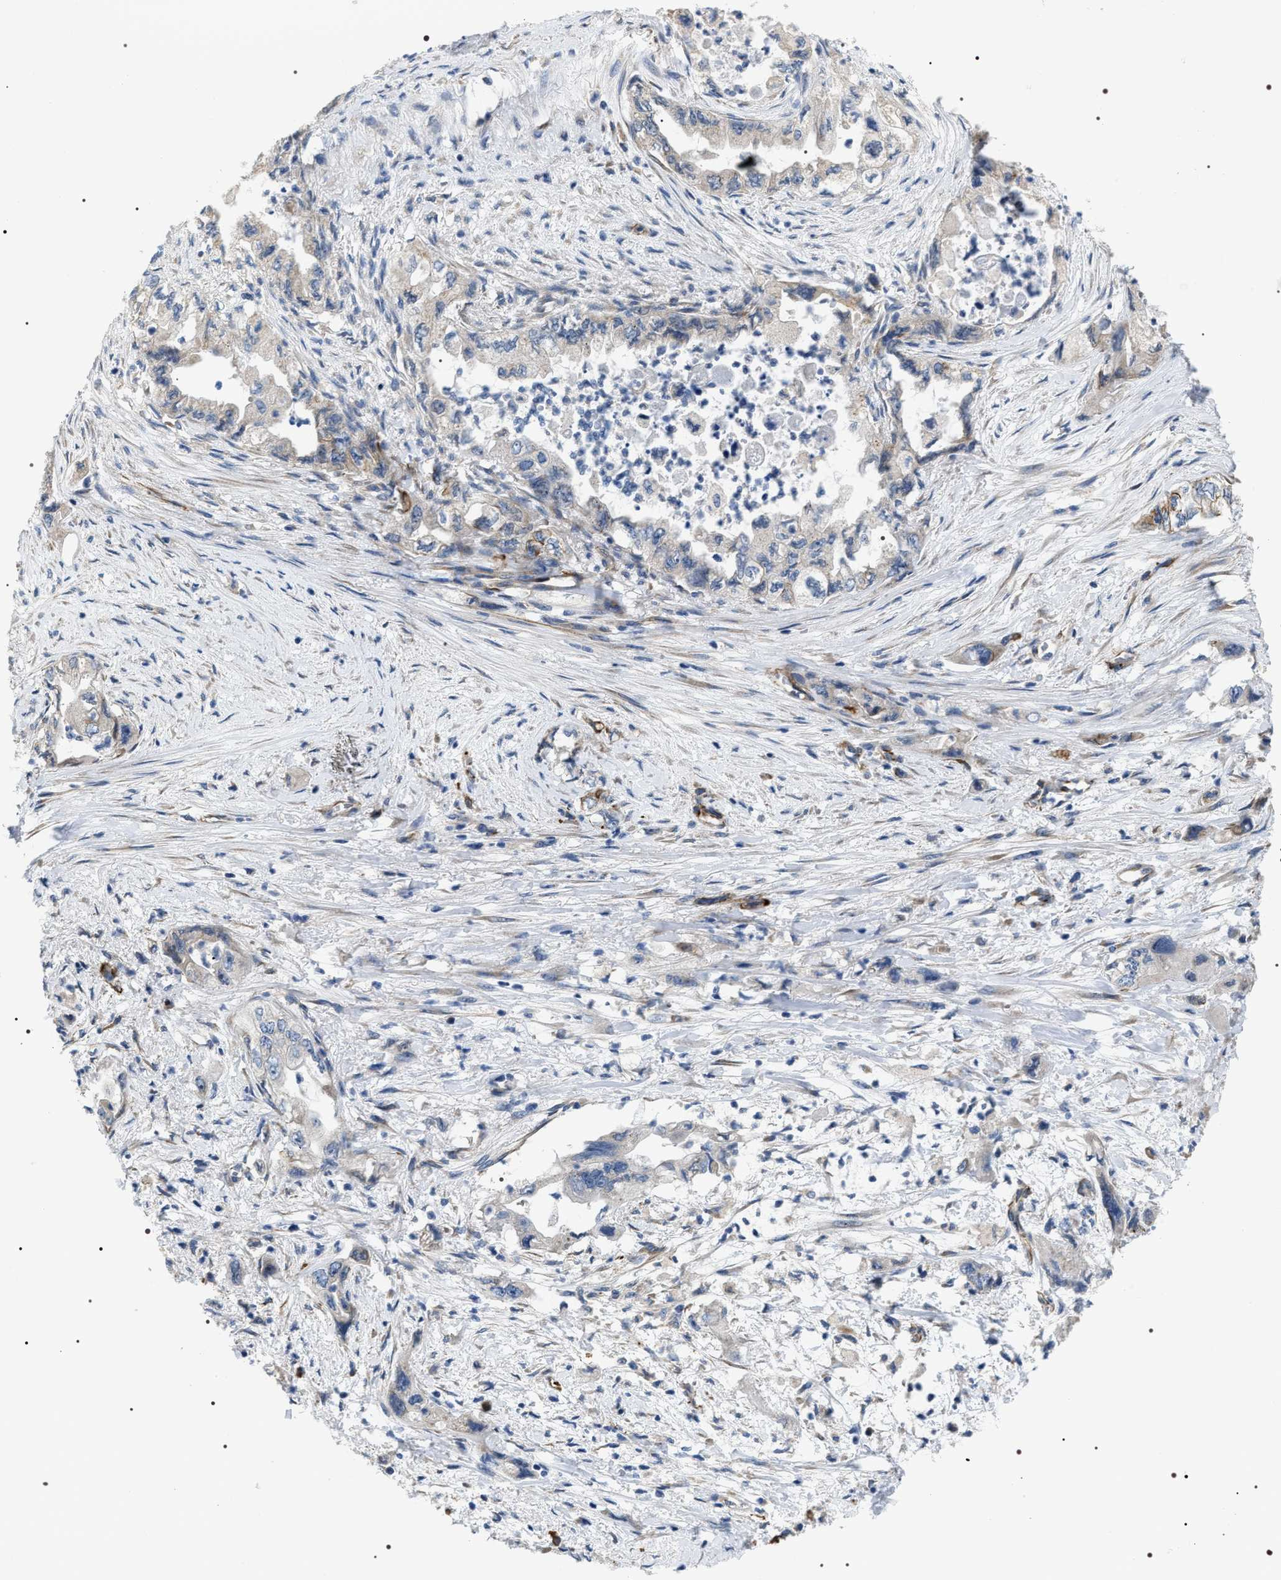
{"staining": {"intensity": "weak", "quantity": "<25%", "location": "cytoplasmic/membranous"}, "tissue": "pancreatic cancer", "cell_type": "Tumor cells", "image_type": "cancer", "snomed": [{"axis": "morphology", "description": "Adenocarcinoma, NOS"}, {"axis": "topography", "description": "Pancreas"}], "caption": "High magnification brightfield microscopy of adenocarcinoma (pancreatic) stained with DAB (brown) and counterstained with hematoxylin (blue): tumor cells show no significant expression.", "gene": "PKD1L1", "patient": {"sex": "female", "age": 73}}